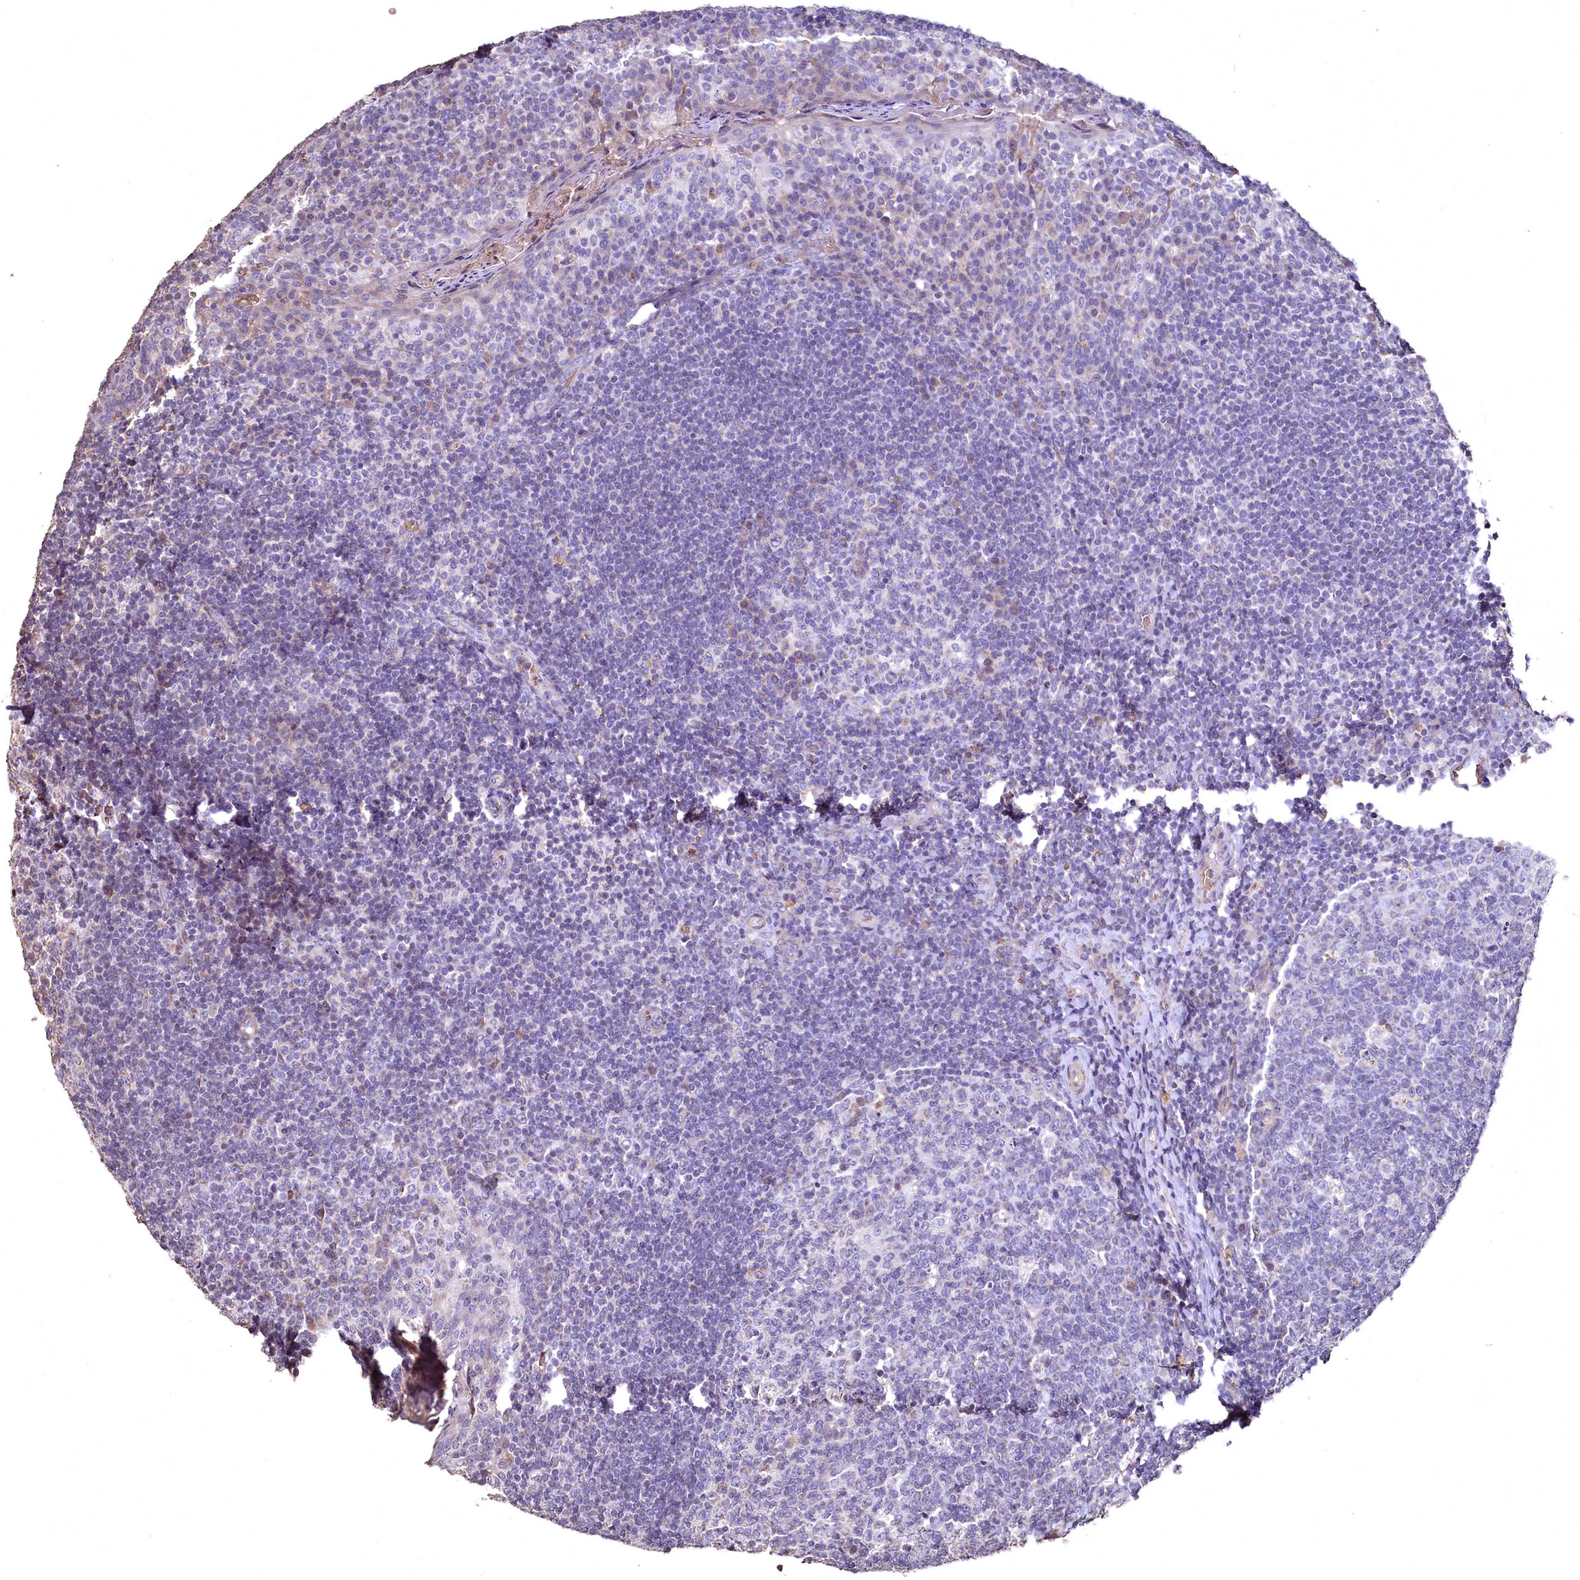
{"staining": {"intensity": "negative", "quantity": "none", "location": "none"}, "tissue": "tonsil", "cell_type": "Germinal center cells", "image_type": "normal", "snomed": [{"axis": "morphology", "description": "Normal tissue, NOS"}, {"axis": "topography", "description": "Tonsil"}], "caption": "Protein analysis of benign tonsil demonstrates no significant staining in germinal center cells.", "gene": "SPTA1", "patient": {"sex": "female", "age": 19}}